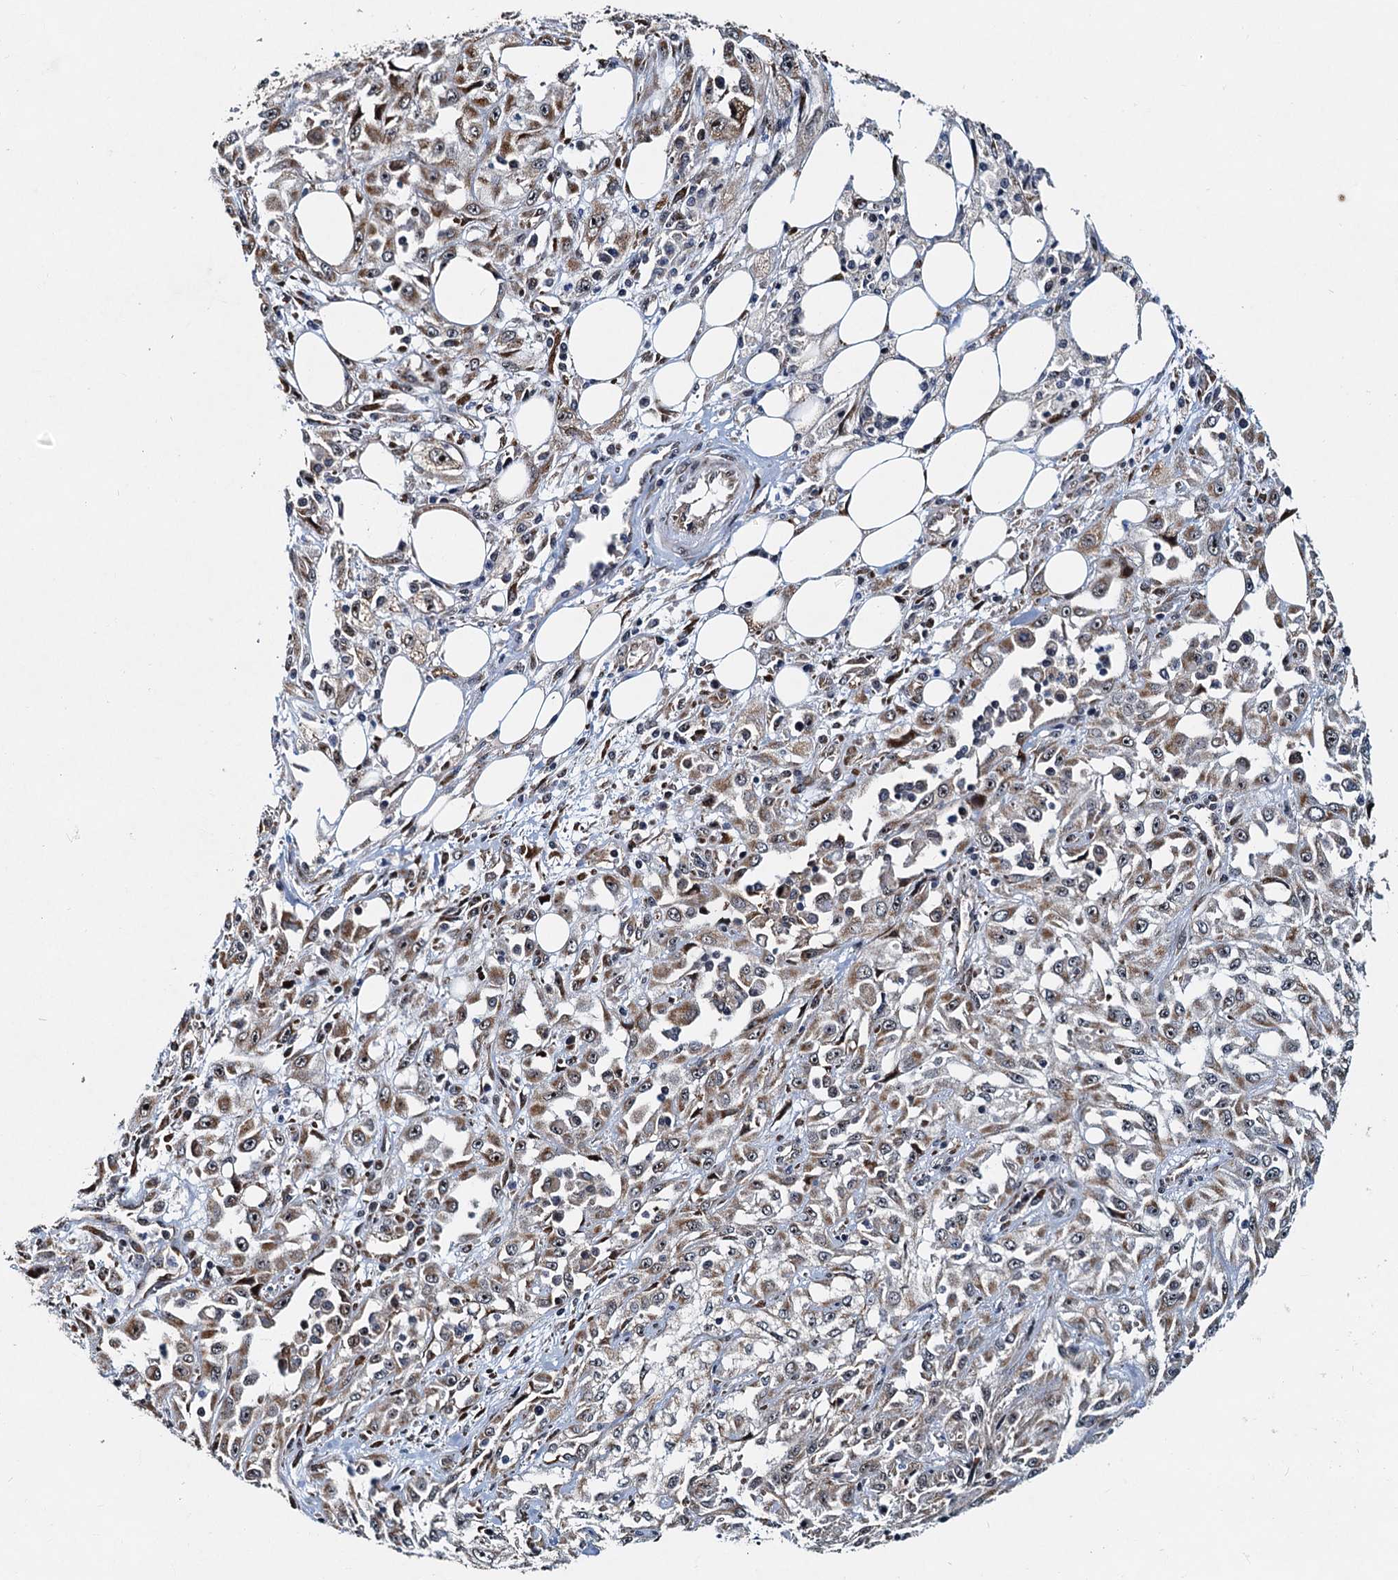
{"staining": {"intensity": "moderate", "quantity": ">75%", "location": "cytoplasmic/membranous,nuclear"}, "tissue": "skin cancer", "cell_type": "Tumor cells", "image_type": "cancer", "snomed": [{"axis": "morphology", "description": "Squamous cell carcinoma, NOS"}, {"axis": "morphology", "description": "Squamous cell carcinoma, metastatic, NOS"}, {"axis": "topography", "description": "Skin"}, {"axis": "topography", "description": "Lymph node"}], "caption": "A photomicrograph of skin cancer (metastatic squamous cell carcinoma) stained for a protein displays moderate cytoplasmic/membranous and nuclear brown staining in tumor cells. The protein is stained brown, and the nuclei are stained in blue (DAB IHC with brightfield microscopy, high magnification).", "gene": "DNAJC21", "patient": {"sex": "male", "age": 75}}